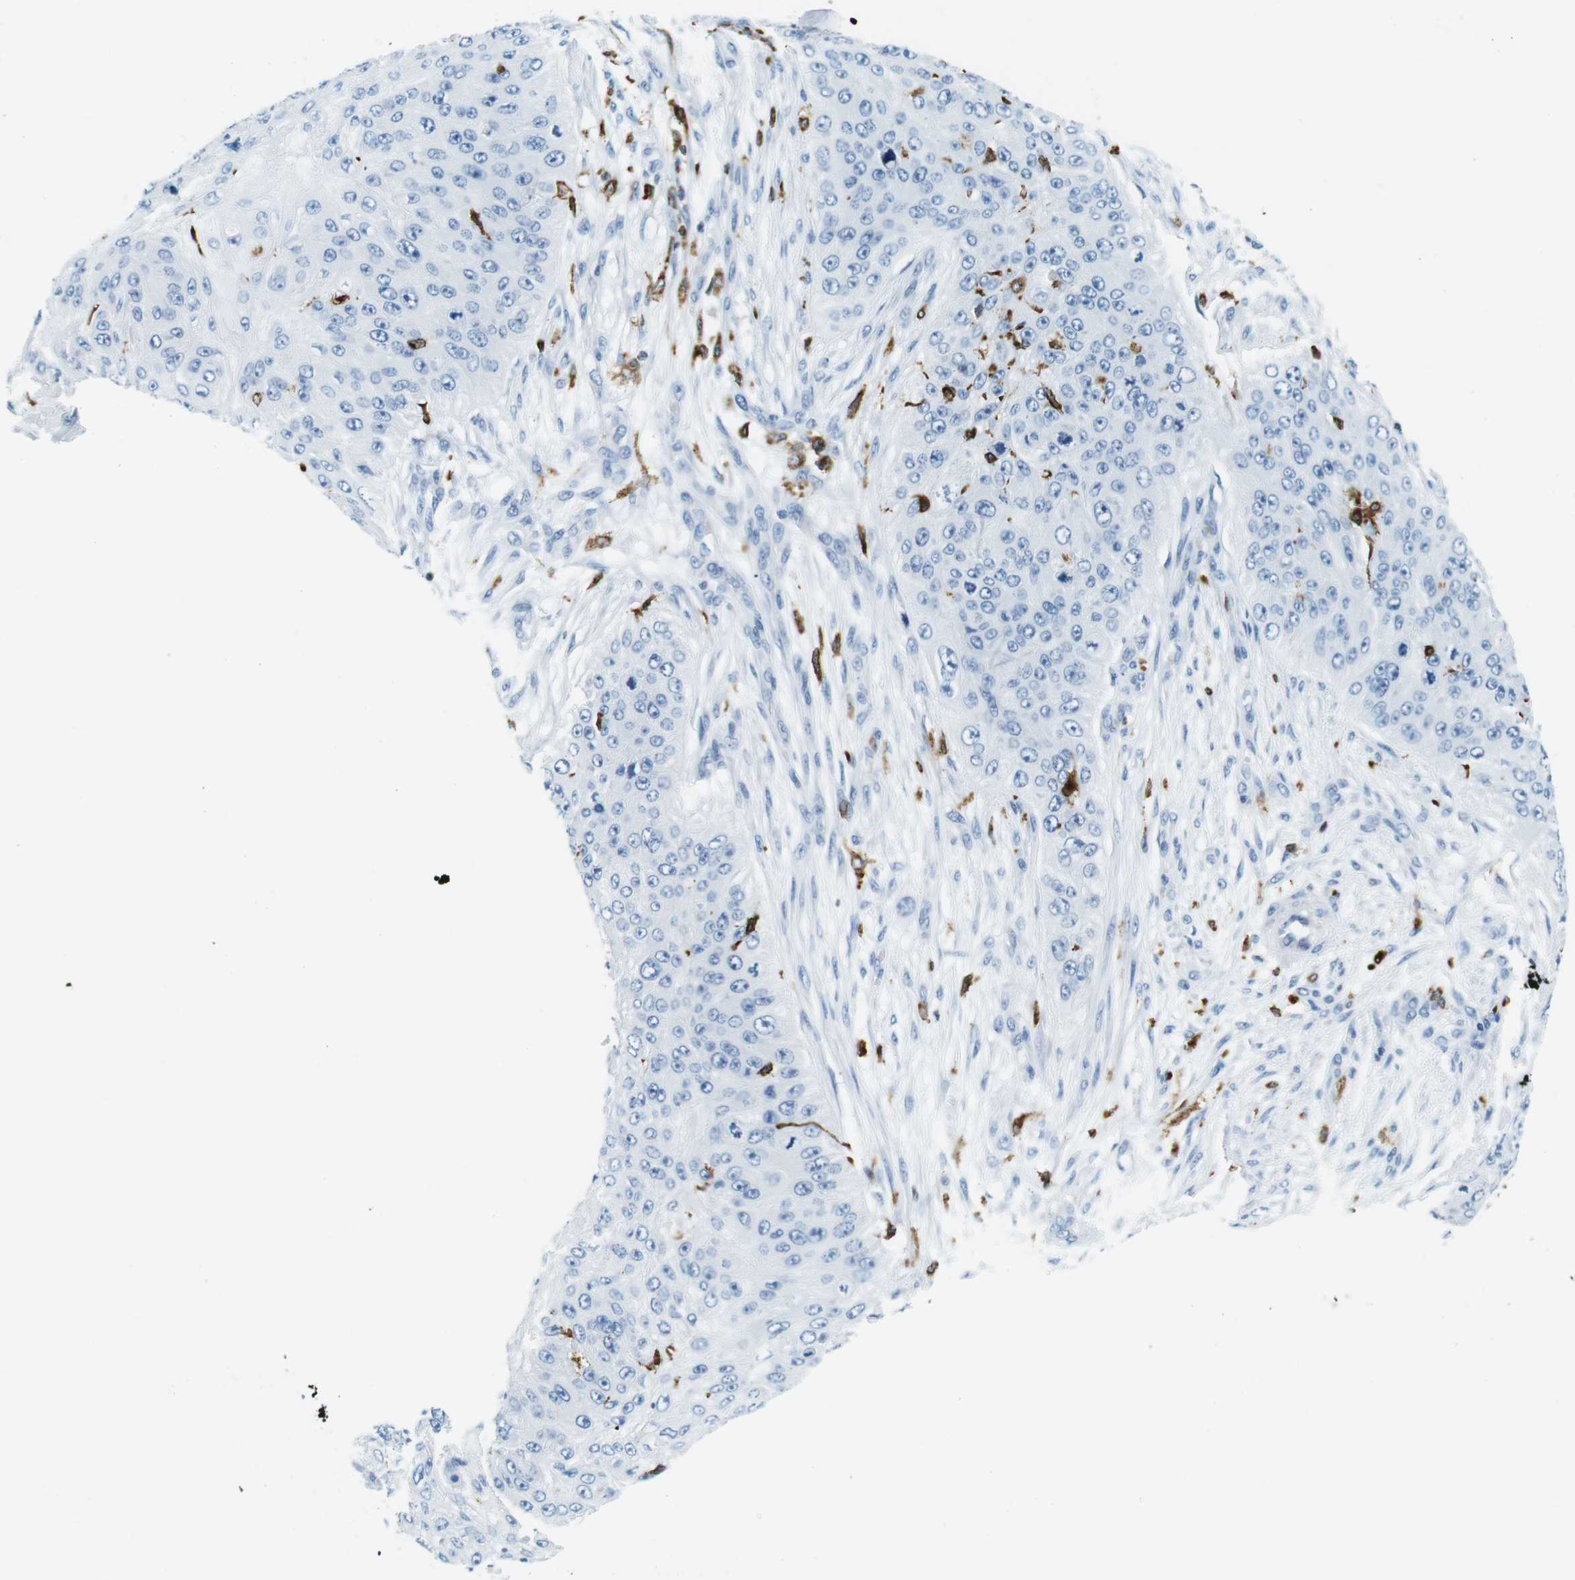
{"staining": {"intensity": "negative", "quantity": "none", "location": "none"}, "tissue": "skin cancer", "cell_type": "Tumor cells", "image_type": "cancer", "snomed": [{"axis": "morphology", "description": "Squamous cell carcinoma, NOS"}, {"axis": "topography", "description": "Skin"}], "caption": "Squamous cell carcinoma (skin) was stained to show a protein in brown. There is no significant staining in tumor cells.", "gene": "CIITA", "patient": {"sex": "female", "age": 80}}